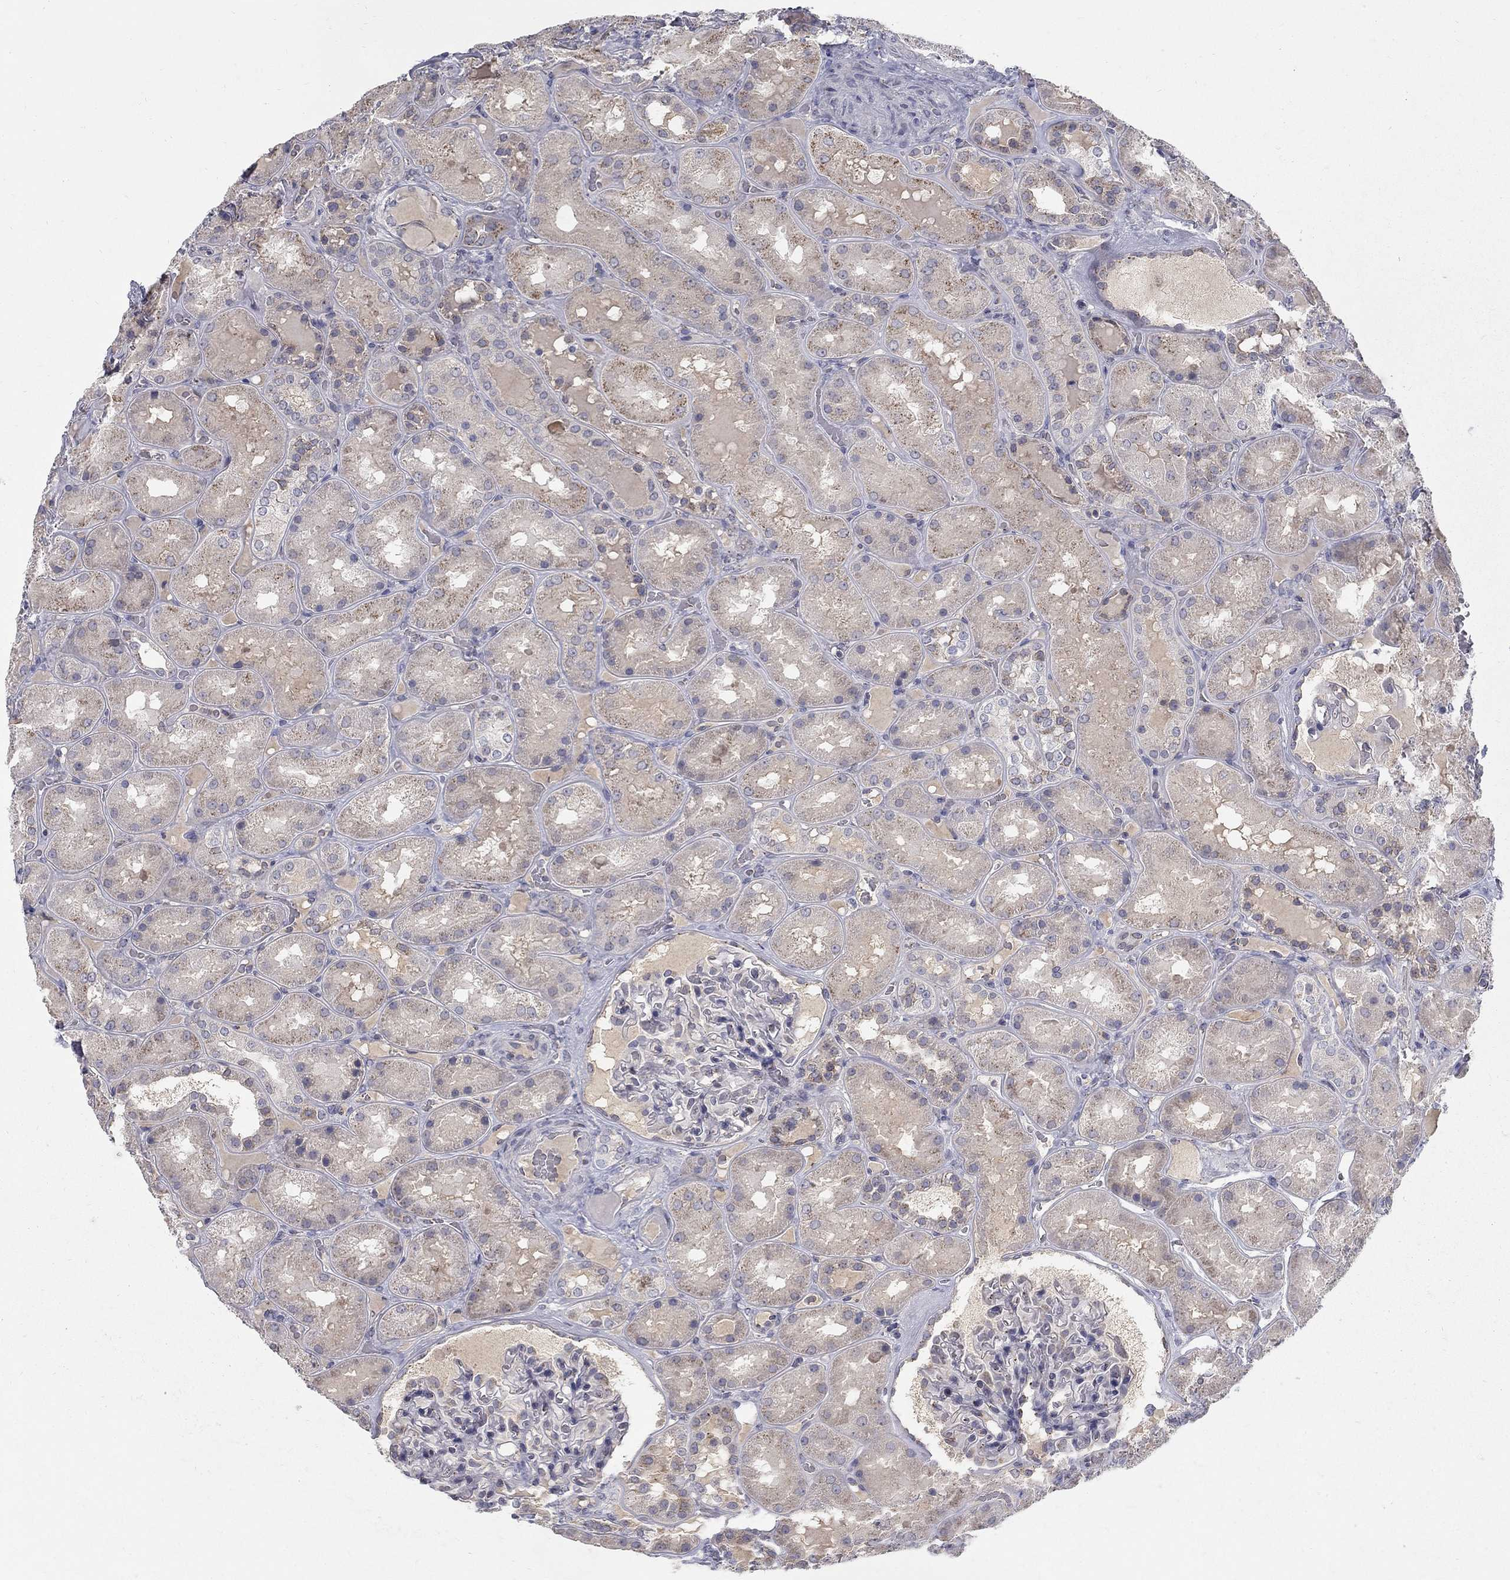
{"staining": {"intensity": "negative", "quantity": "none", "location": "none"}, "tissue": "kidney", "cell_type": "Cells in glomeruli", "image_type": "normal", "snomed": [{"axis": "morphology", "description": "Normal tissue, NOS"}, {"axis": "topography", "description": "Kidney"}], "caption": "This is an IHC image of normal human kidney. There is no positivity in cells in glomeruli.", "gene": "PANK3", "patient": {"sex": "male", "age": 73}}